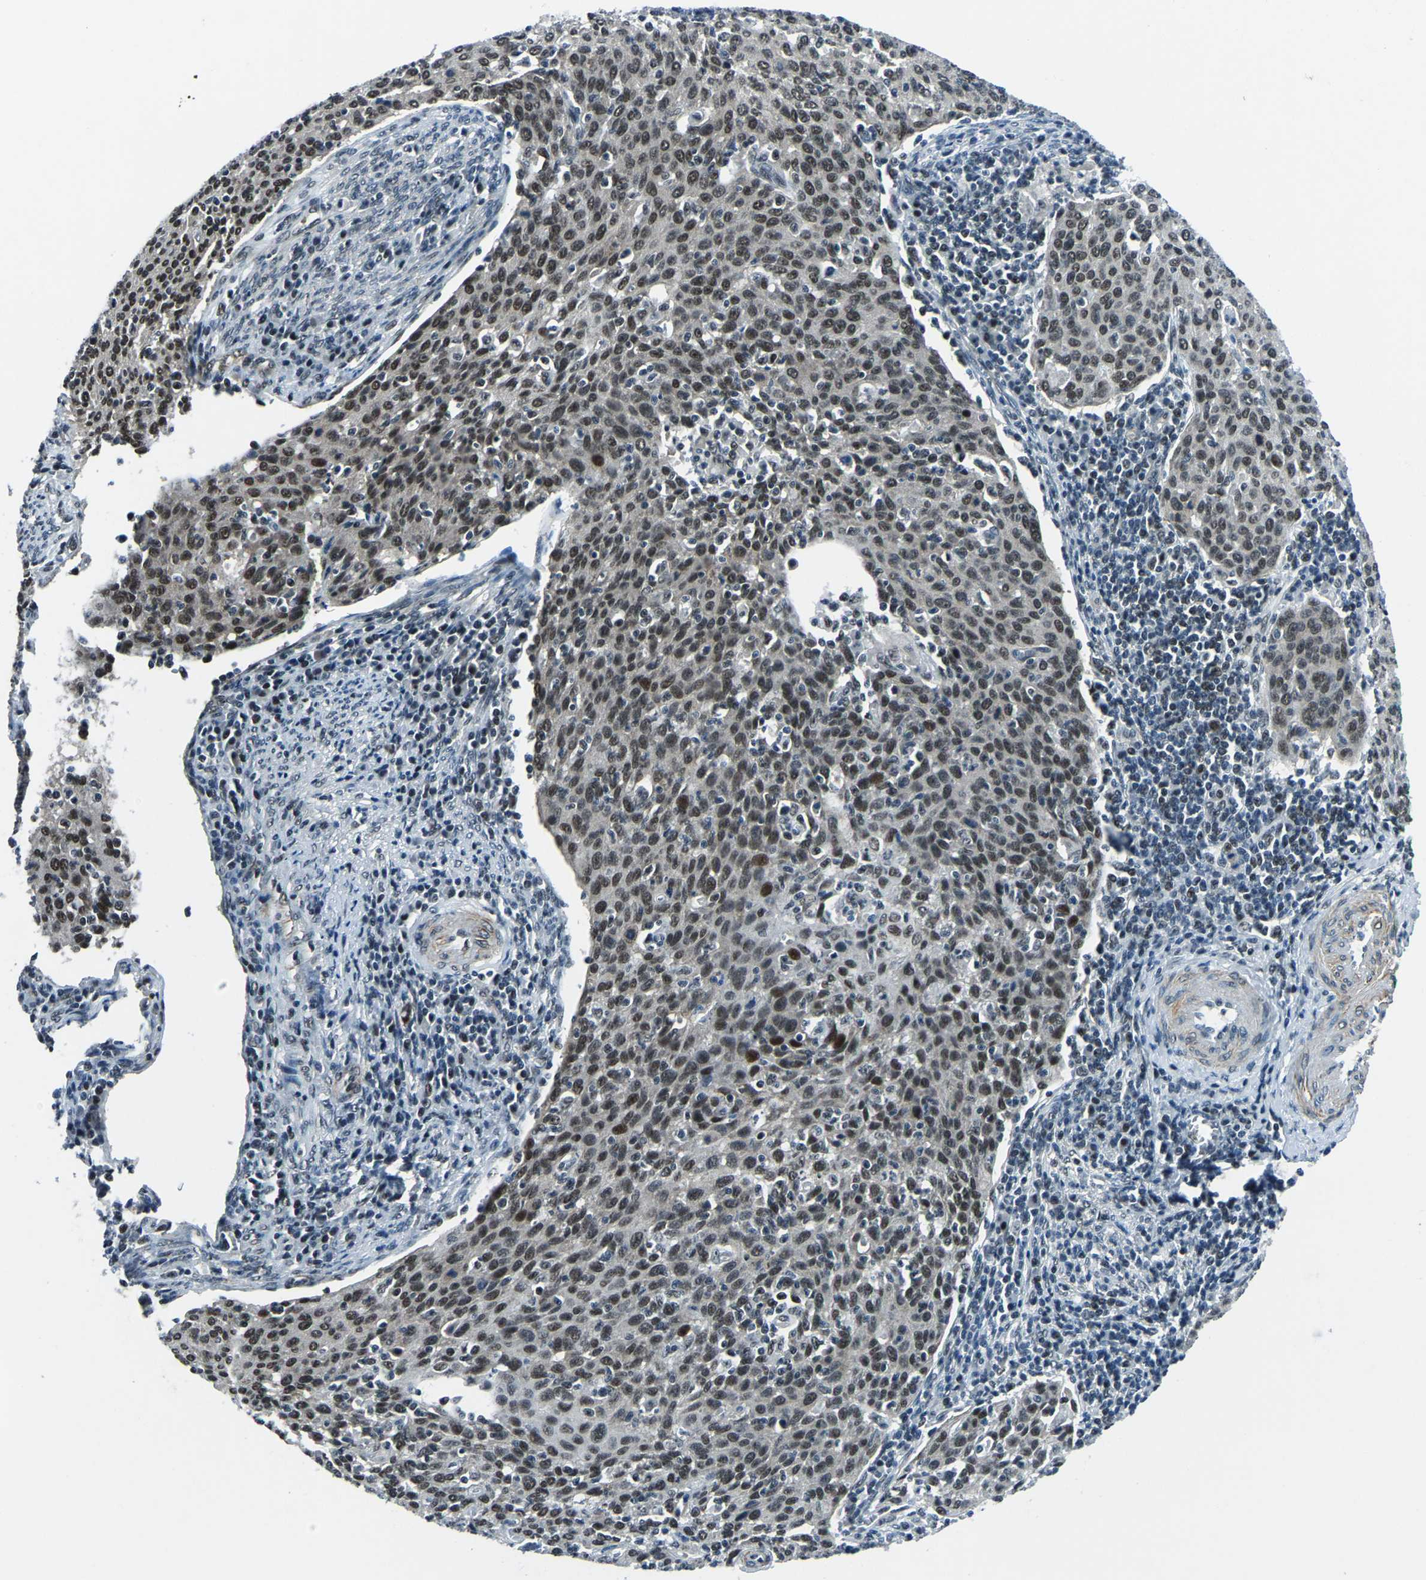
{"staining": {"intensity": "moderate", "quantity": ">75%", "location": "nuclear"}, "tissue": "cervical cancer", "cell_type": "Tumor cells", "image_type": "cancer", "snomed": [{"axis": "morphology", "description": "Squamous cell carcinoma, NOS"}, {"axis": "topography", "description": "Cervix"}], "caption": "Immunohistochemical staining of cervical cancer (squamous cell carcinoma) displays medium levels of moderate nuclear expression in about >75% of tumor cells.", "gene": "PRCC", "patient": {"sex": "female", "age": 38}}